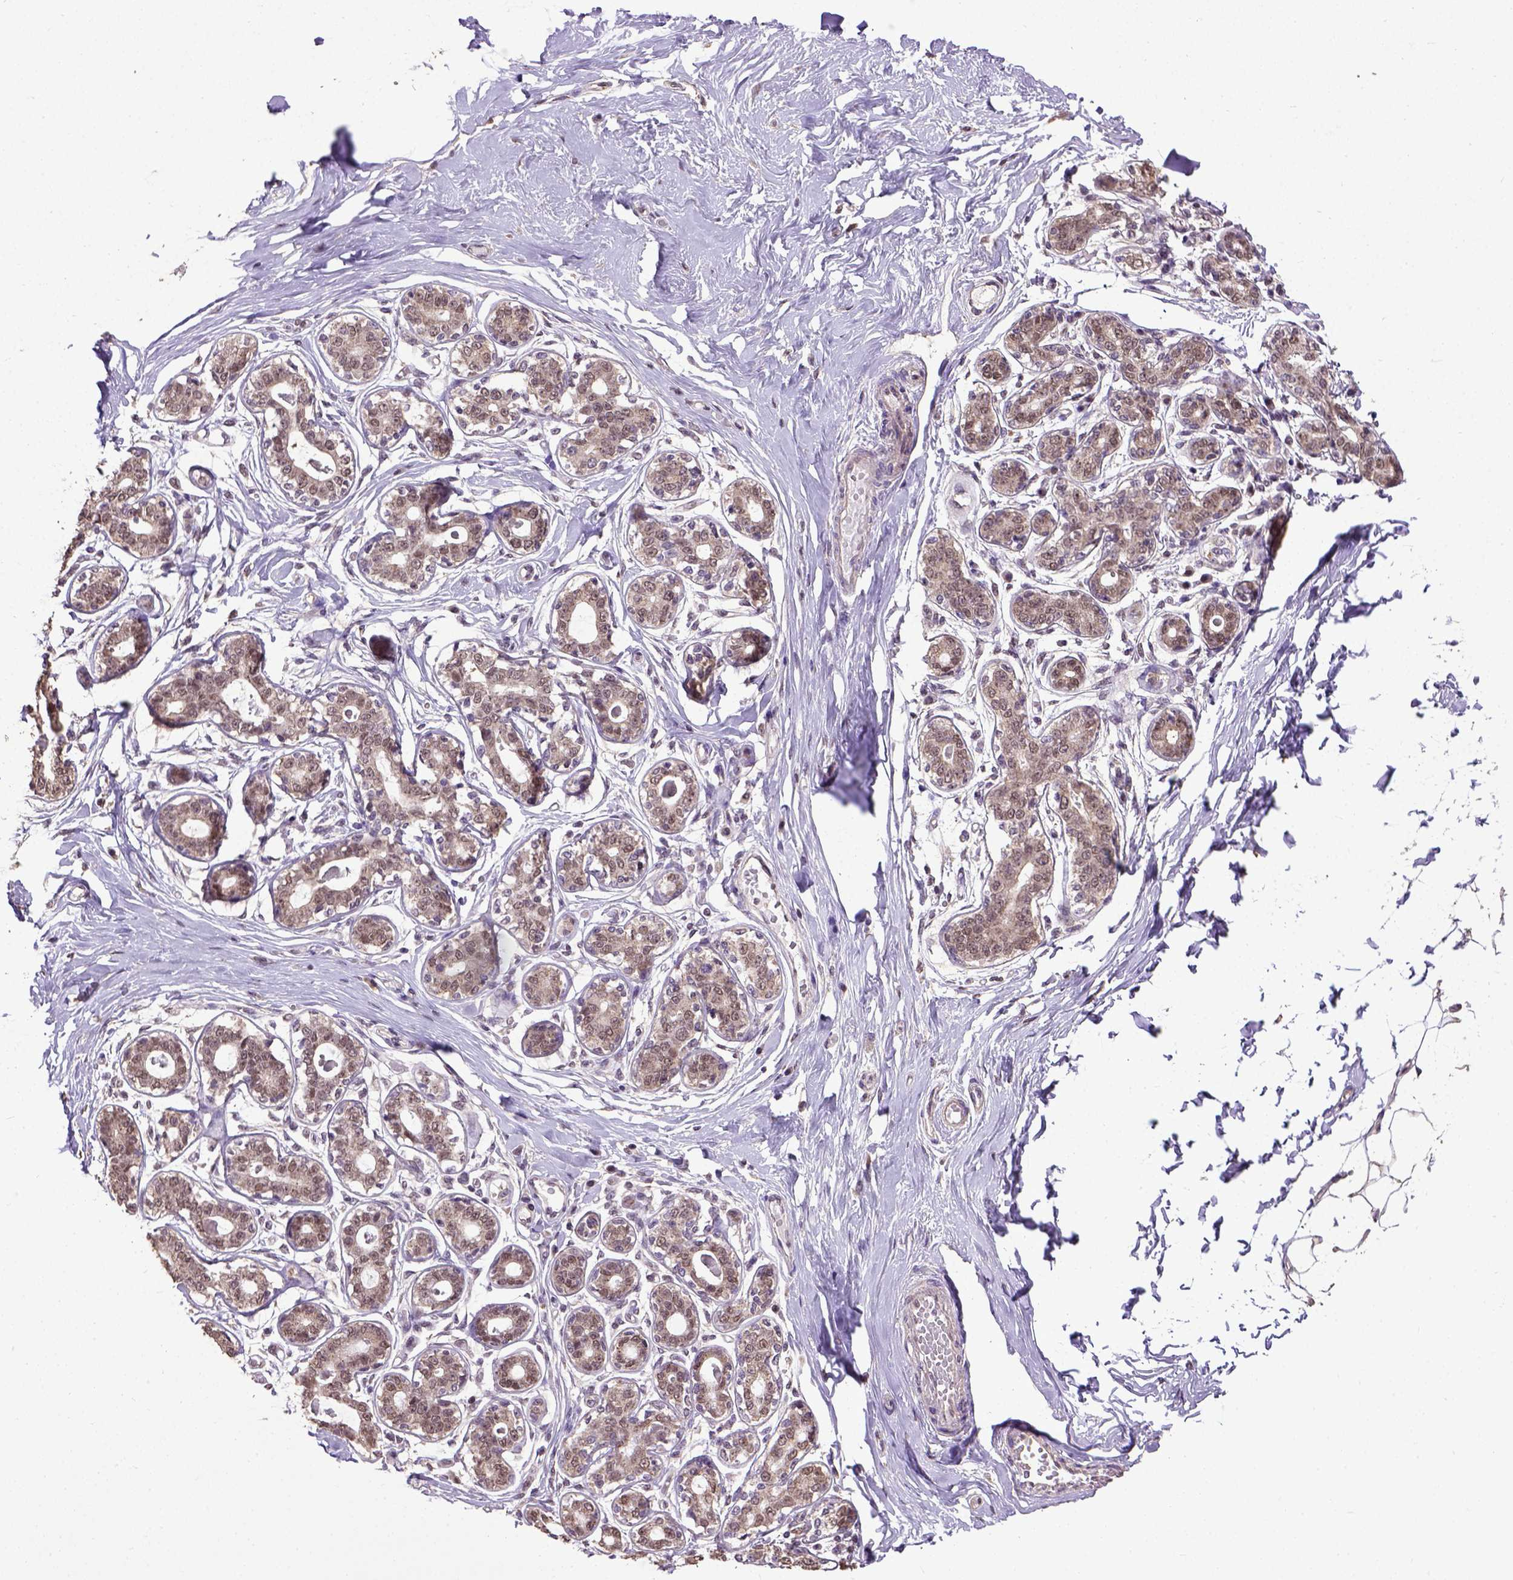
{"staining": {"intensity": "moderate", "quantity": ">75%", "location": "nuclear"}, "tissue": "breast", "cell_type": "Adipocytes", "image_type": "normal", "snomed": [{"axis": "morphology", "description": "Normal tissue, NOS"}, {"axis": "topography", "description": "Skin"}, {"axis": "topography", "description": "Breast"}], "caption": "Moderate nuclear staining for a protein is appreciated in about >75% of adipocytes of benign breast using immunohistochemistry (IHC).", "gene": "UBA3", "patient": {"sex": "female", "age": 43}}